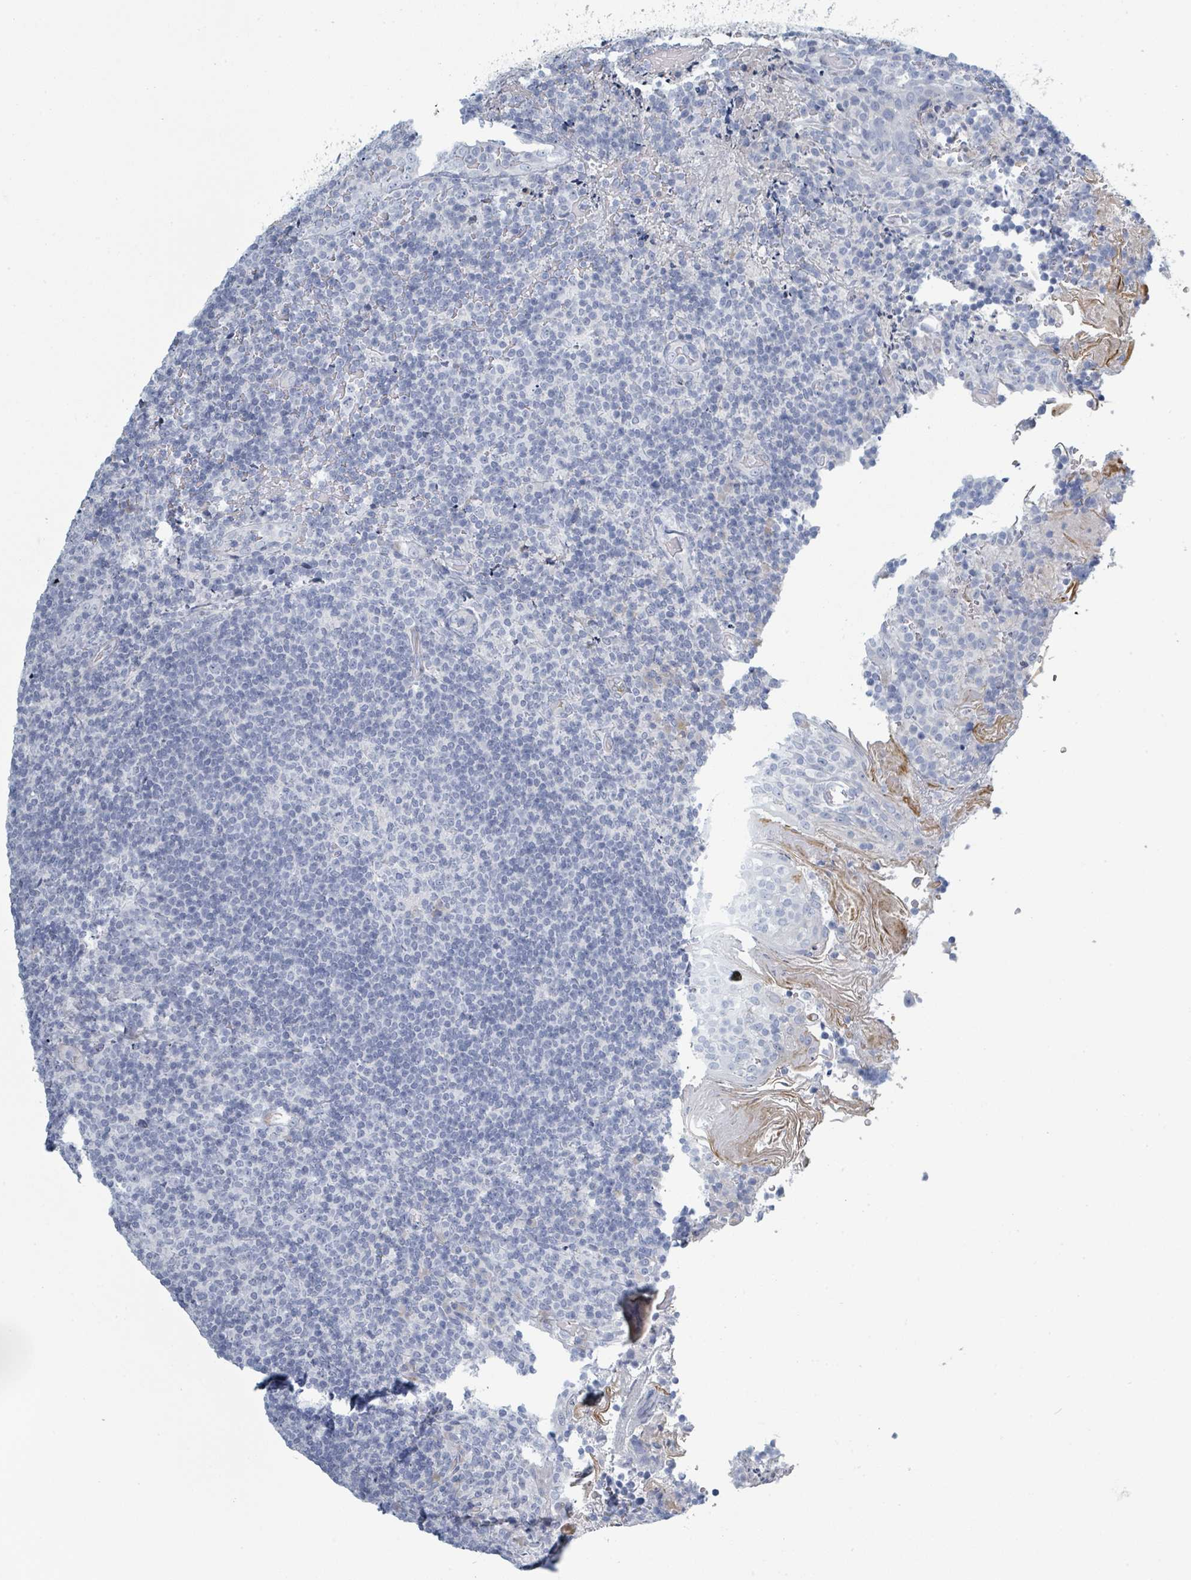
{"staining": {"intensity": "negative", "quantity": "none", "location": "none"}, "tissue": "tonsil", "cell_type": "Germinal center cells", "image_type": "normal", "snomed": [{"axis": "morphology", "description": "Normal tissue, NOS"}, {"axis": "topography", "description": "Tonsil"}], "caption": "An immunohistochemistry image of normal tonsil is shown. There is no staining in germinal center cells of tonsil.", "gene": "RAB33B", "patient": {"sex": "female", "age": 10}}